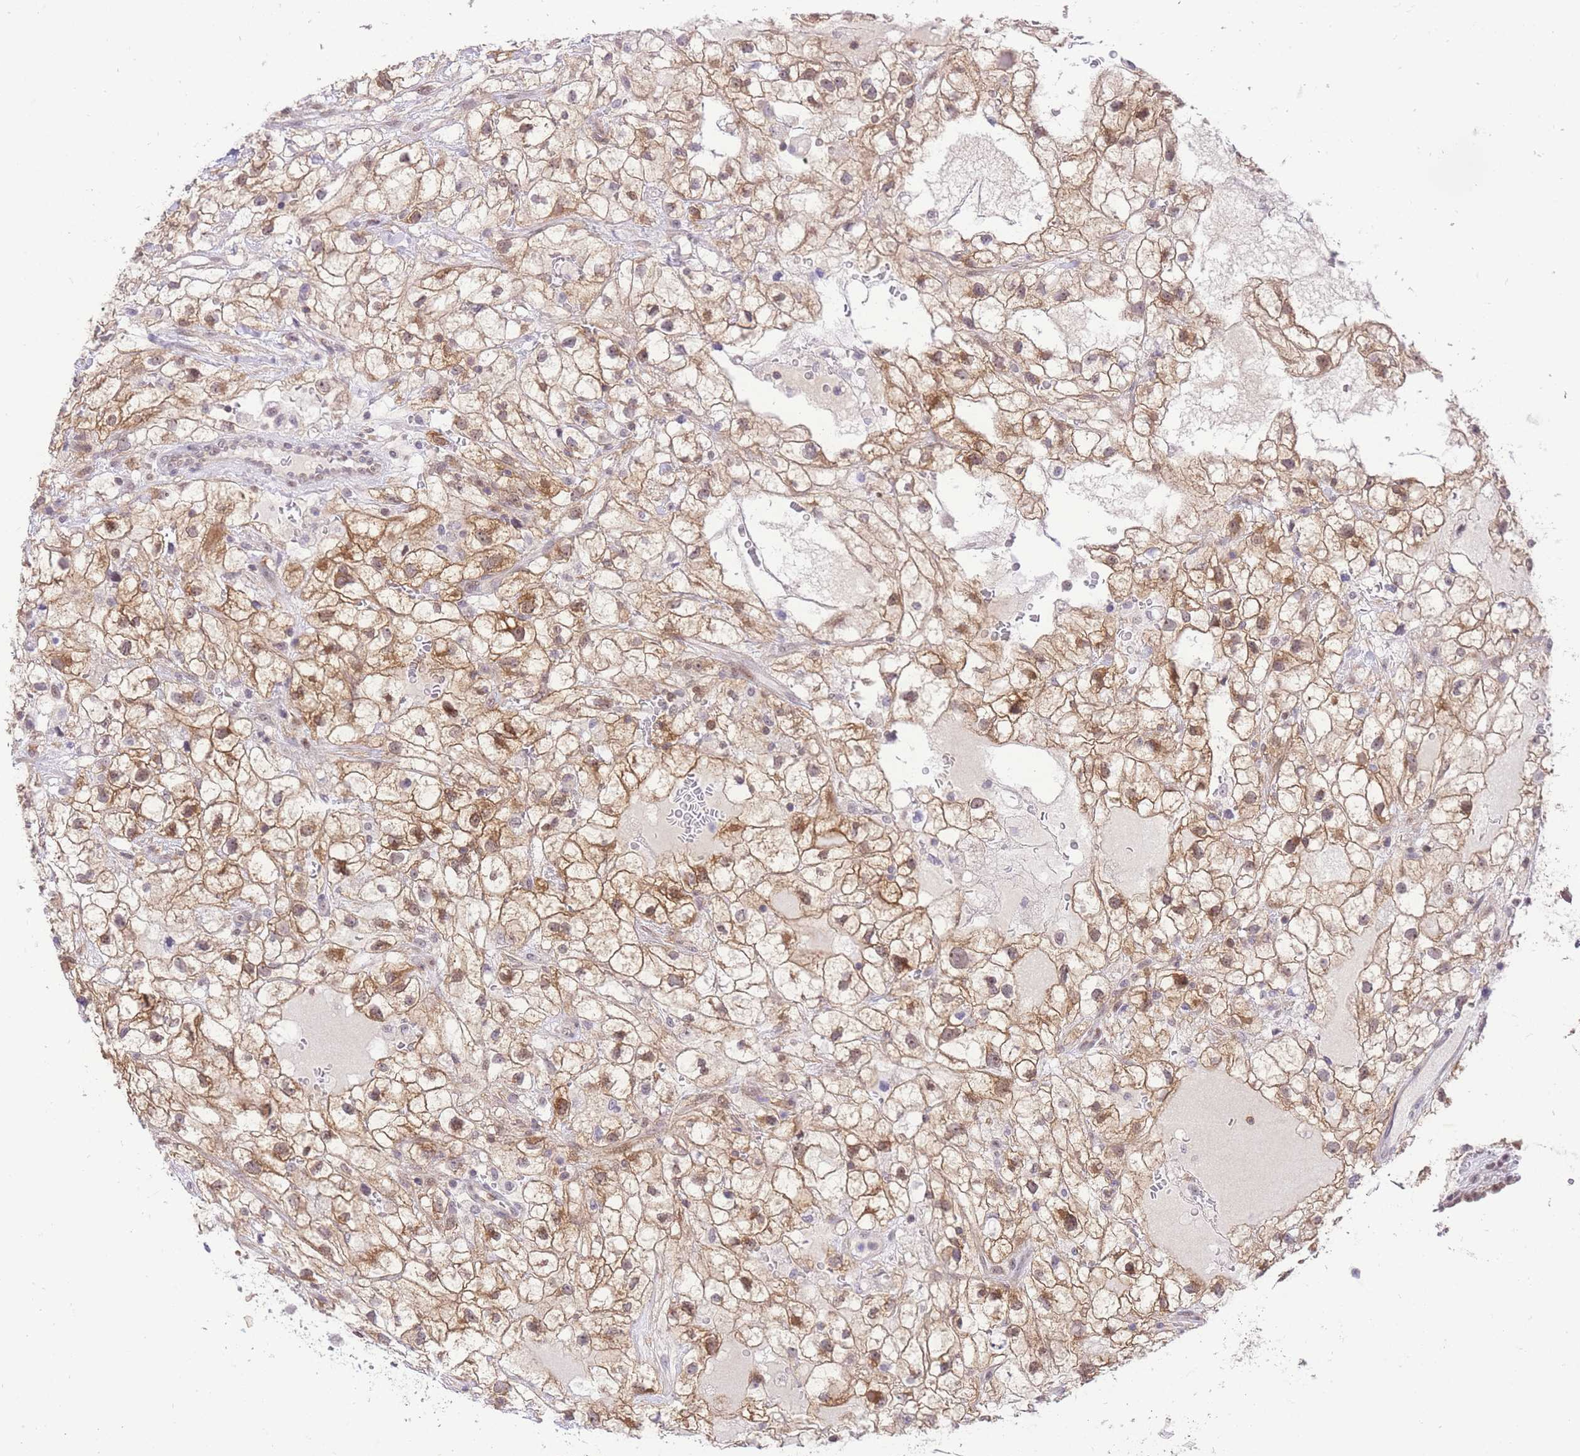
{"staining": {"intensity": "moderate", "quantity": ">75%", "location": "cytoplasmic/membranous"}, "tissue": "renal cancer", "cell_type": "Tumor cells", "image_type": "cancer", "snomed": [{"axis": "morphology", "description": "Adenocarcinoma, NOS"}, {"axis": "topography", "description": "Kidney"}], "caption": "Immunohistochemical staining of human renal adenocarcinoma shows moderate cytoplasmic/membranous protein positivity in approximately >75% of tumor cells.", "gene": "STK39", "patient": {"sex": "male", "age": 59}}